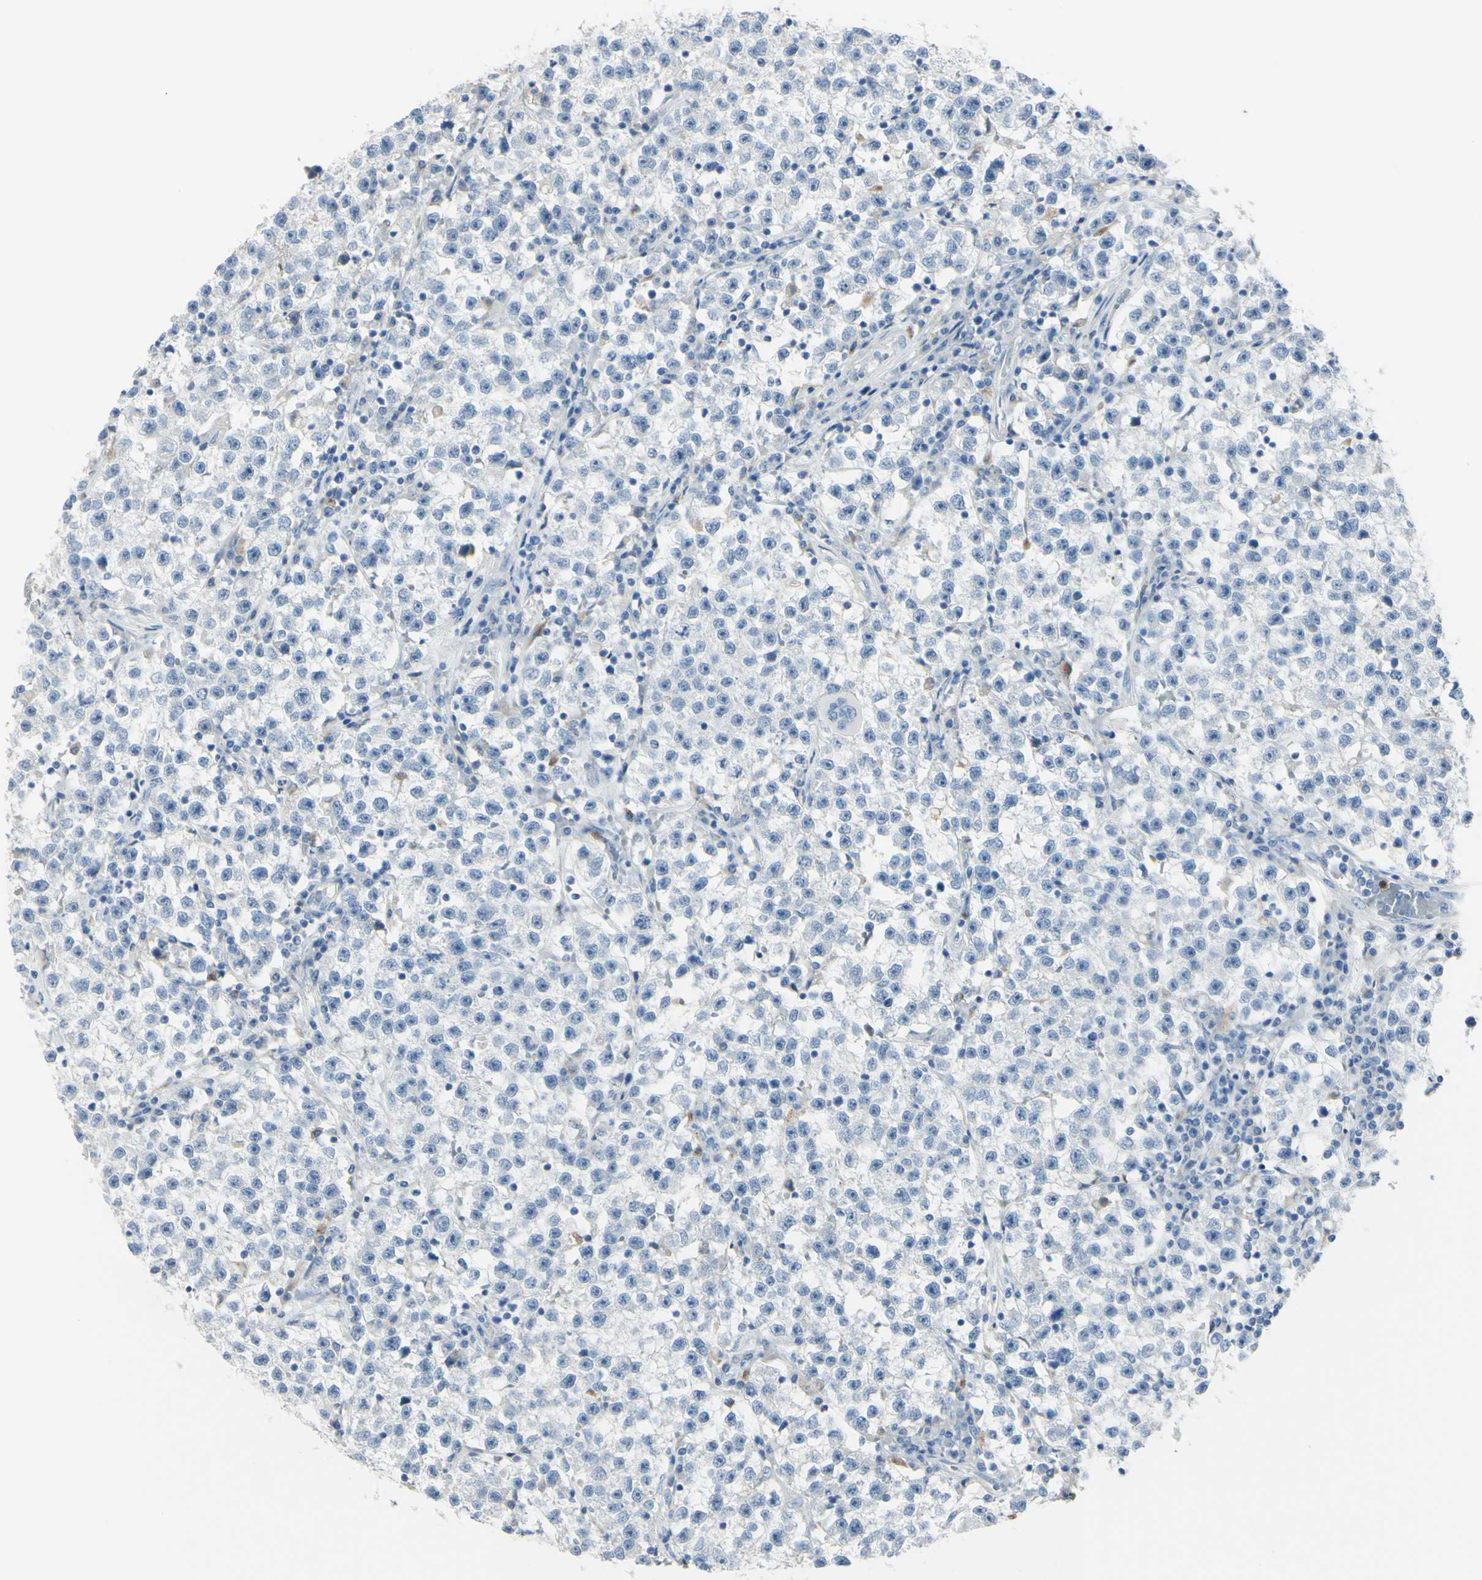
{"staining": {"intensity": "negative", "quantity": "none", "location": "none"}, "tissue": "testis cancer", "cell_type": "Tumor cells", "image_type": "cancer", "snomed": [{"axis": "morphology", "description": "Seminoma, NOS"}, {"axis": "topography", "description": "Testis"}], "caption": "Tumor cells show no significant staining in testis cancer.", "gene": "ZNF557", "patient": {"sex": "male", "age": 22}}